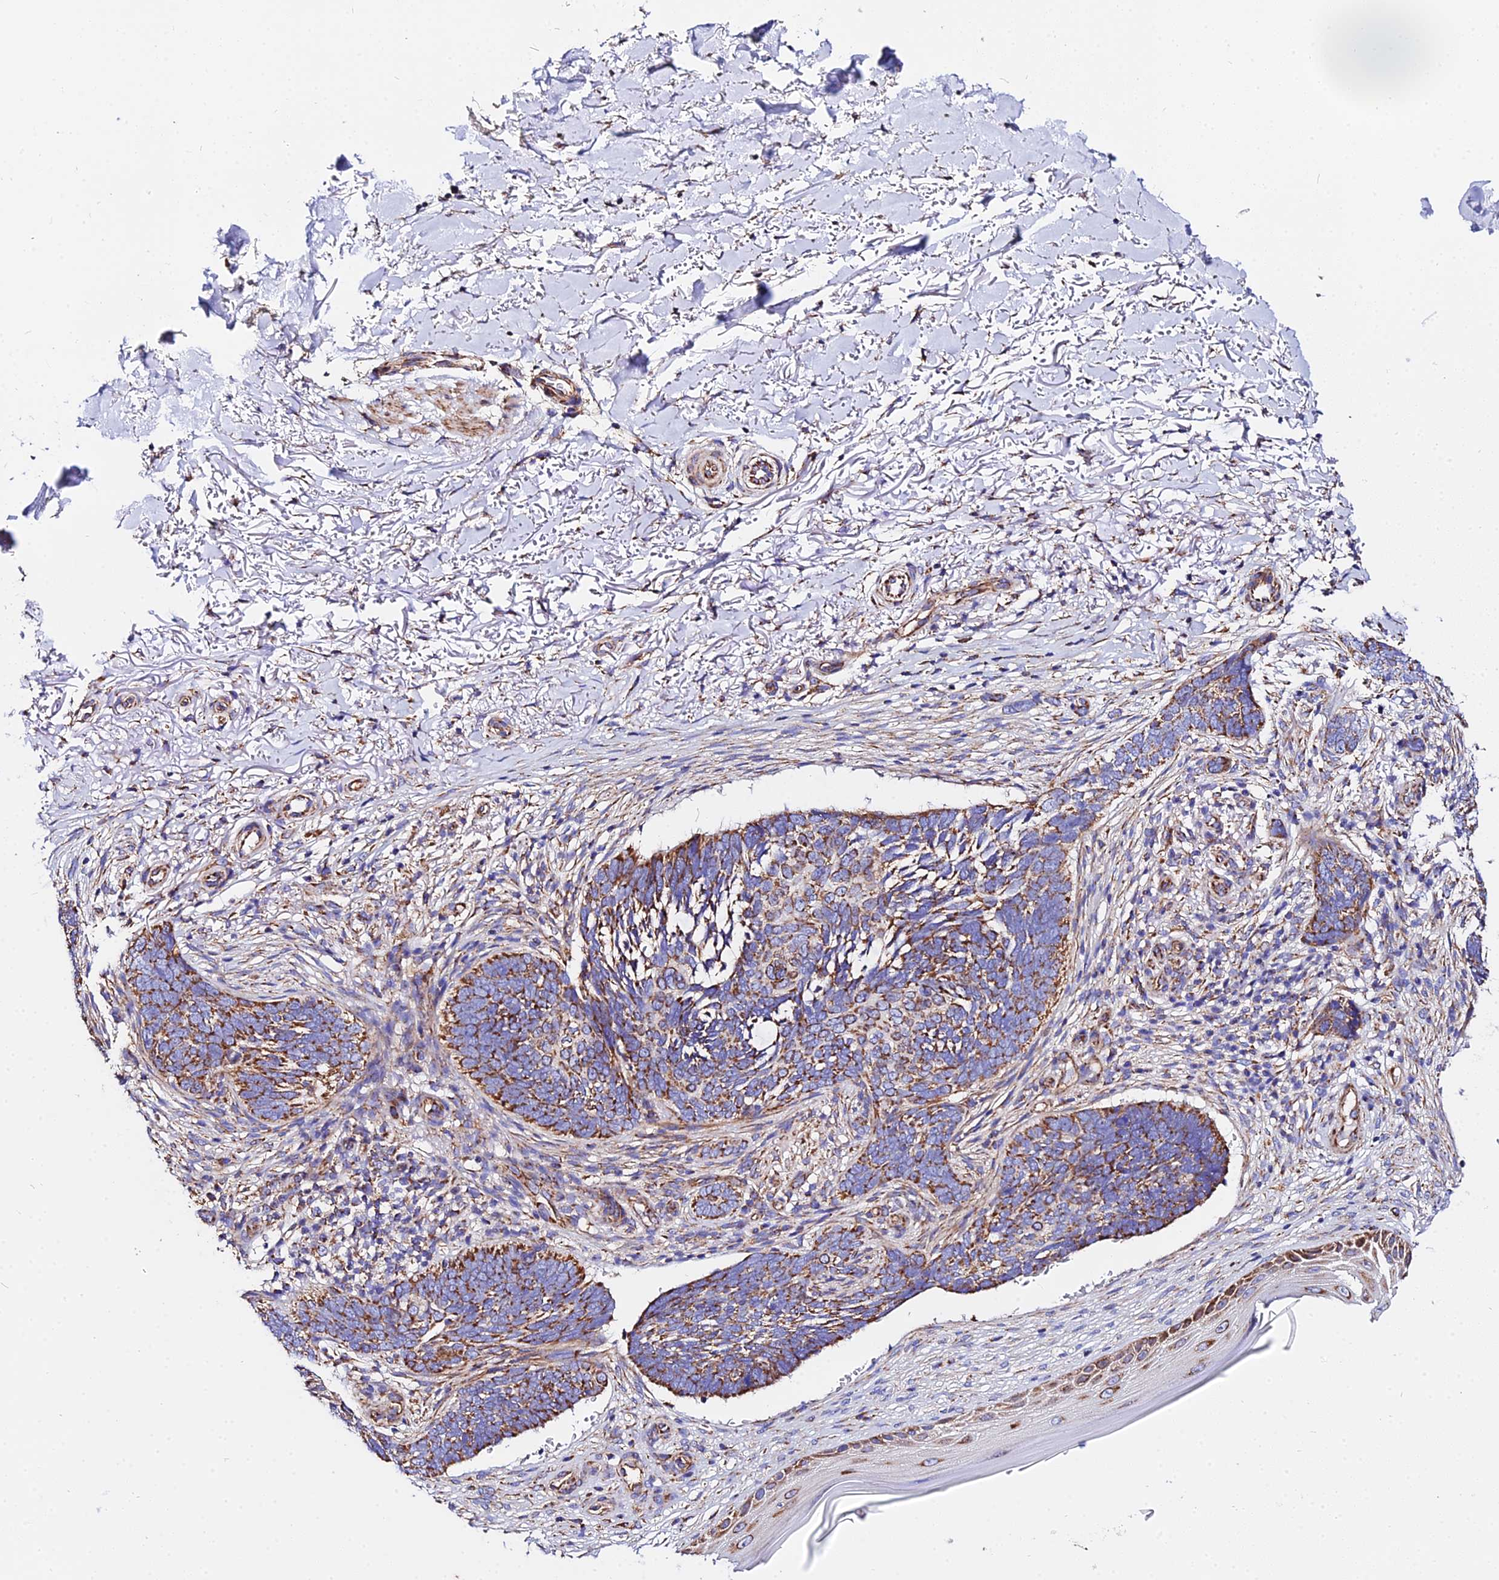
{"staining": {"intensity": "strong", "quantity": ">75%", "location": "cytoplasmic/membranous"}, "tissue": "skin cancer", "cell_type": "Tumor cells", "image_type": "cancer", "snomed": [{"axis": "morphology", "description": "Normal tissue, NOS"}, {"axis": "morphology", "description": "Basal cell carcinoma"}, {"axis": "topography", "description": "Skin"}], "caption": "There is high levels of strong cytoplasmic/membranous expression in tumor cells of basal cell carcinoma (skin), as demonstrated by immunohistochemical staining (brown color).", "gene": "ZNF573", "patient": {"sex": "female", "age": 67}}